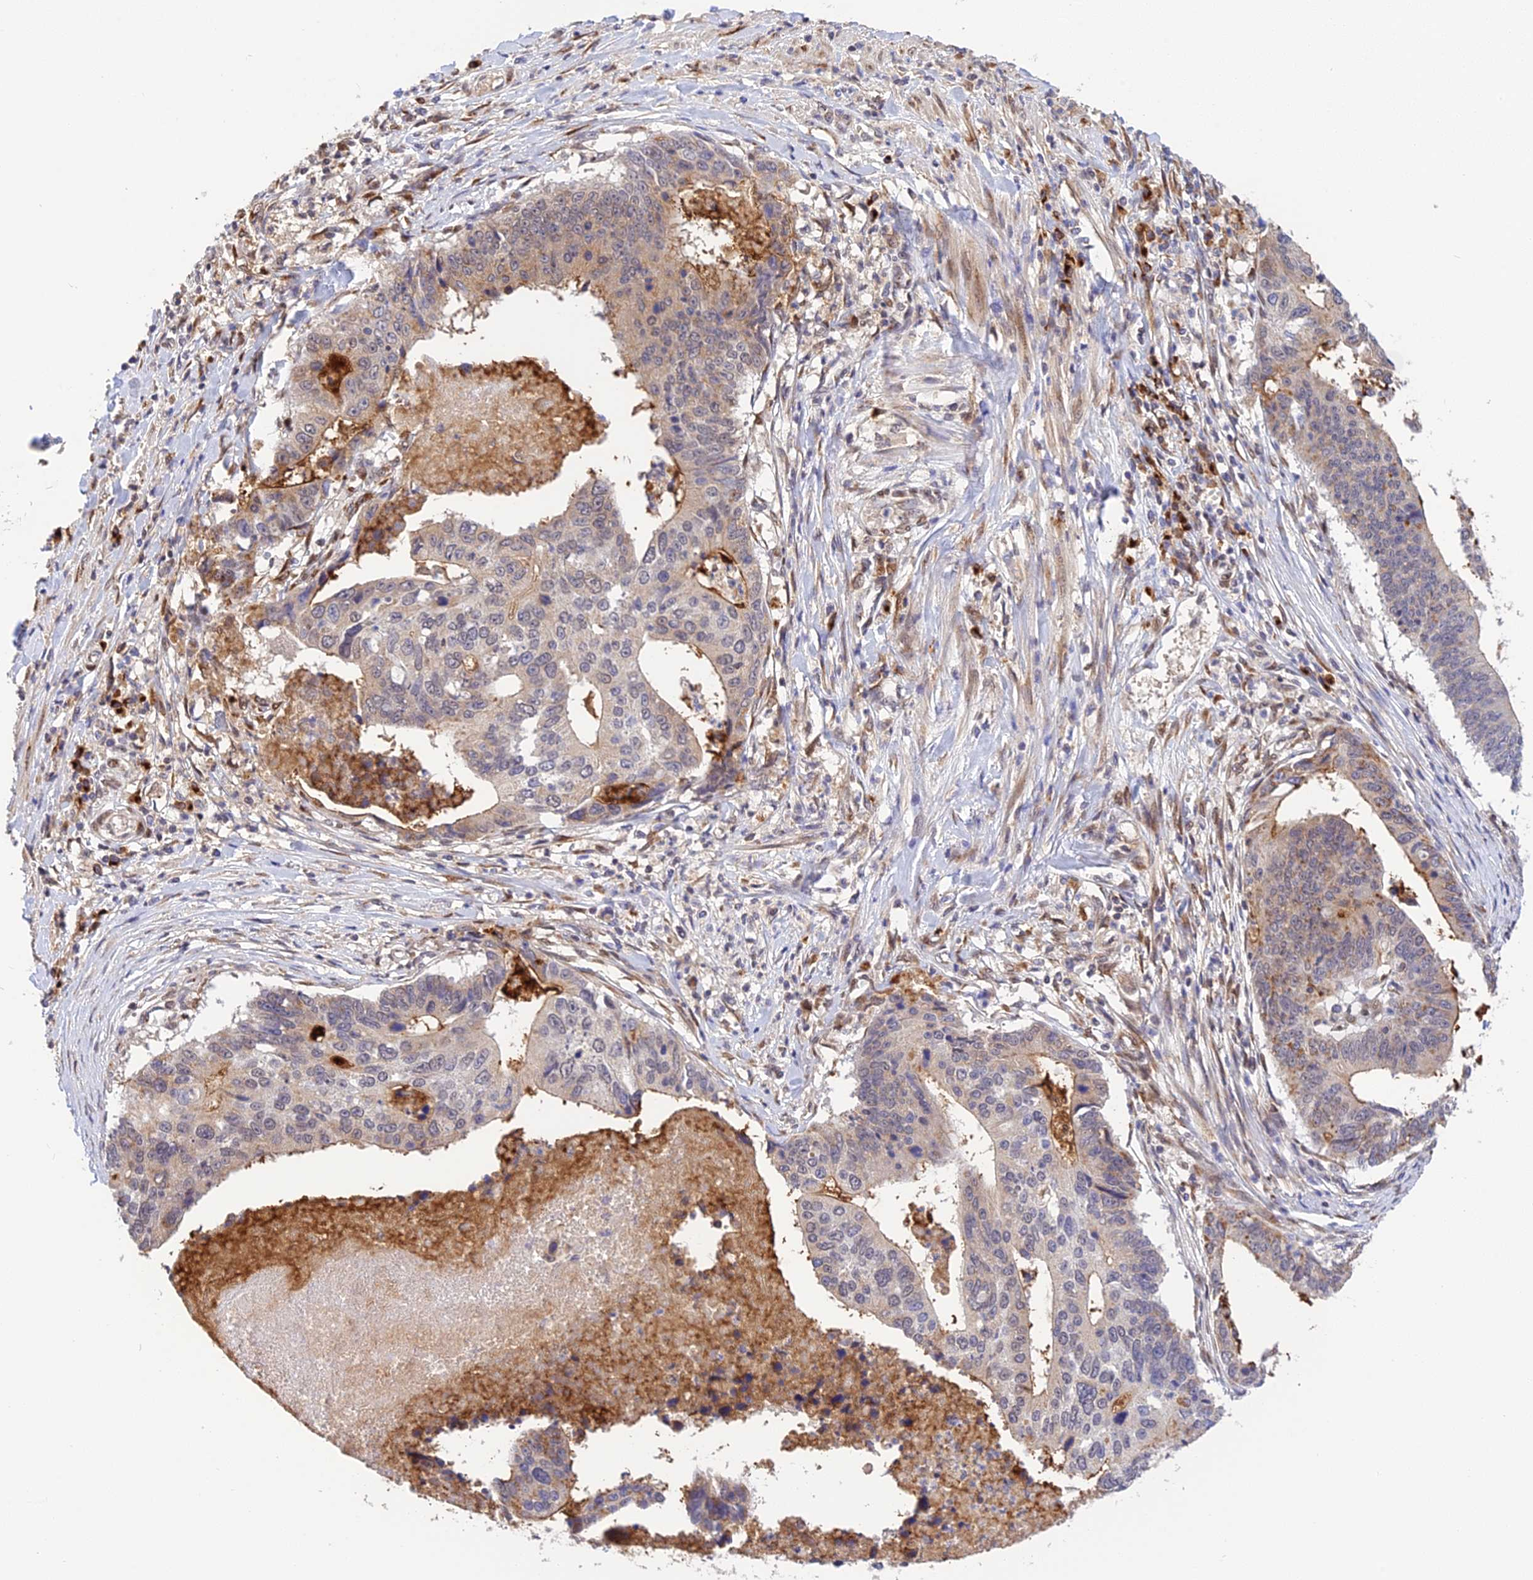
{"staining": {"intensity": "weak", "quantity": "25%-75%", "location": "cytoplasmic/membranous"}, "tissue": "stomach cancer", "cell_type": "Tumor cells", "image_type": "cancer", "snomed": [{"axis": "morphology", "description": "Adenocarcinoma, NOS"}, {"axis": "topography", "description": "Stomach"}], "caption": "Stomach cancer (adenocarcinoma) tissue exhibits weak cytoplasmic/membranous expression in approximately 25%-75% of tumor cells", "gene": "SNX17", "patient": {"sex": "male", "age": 59}}